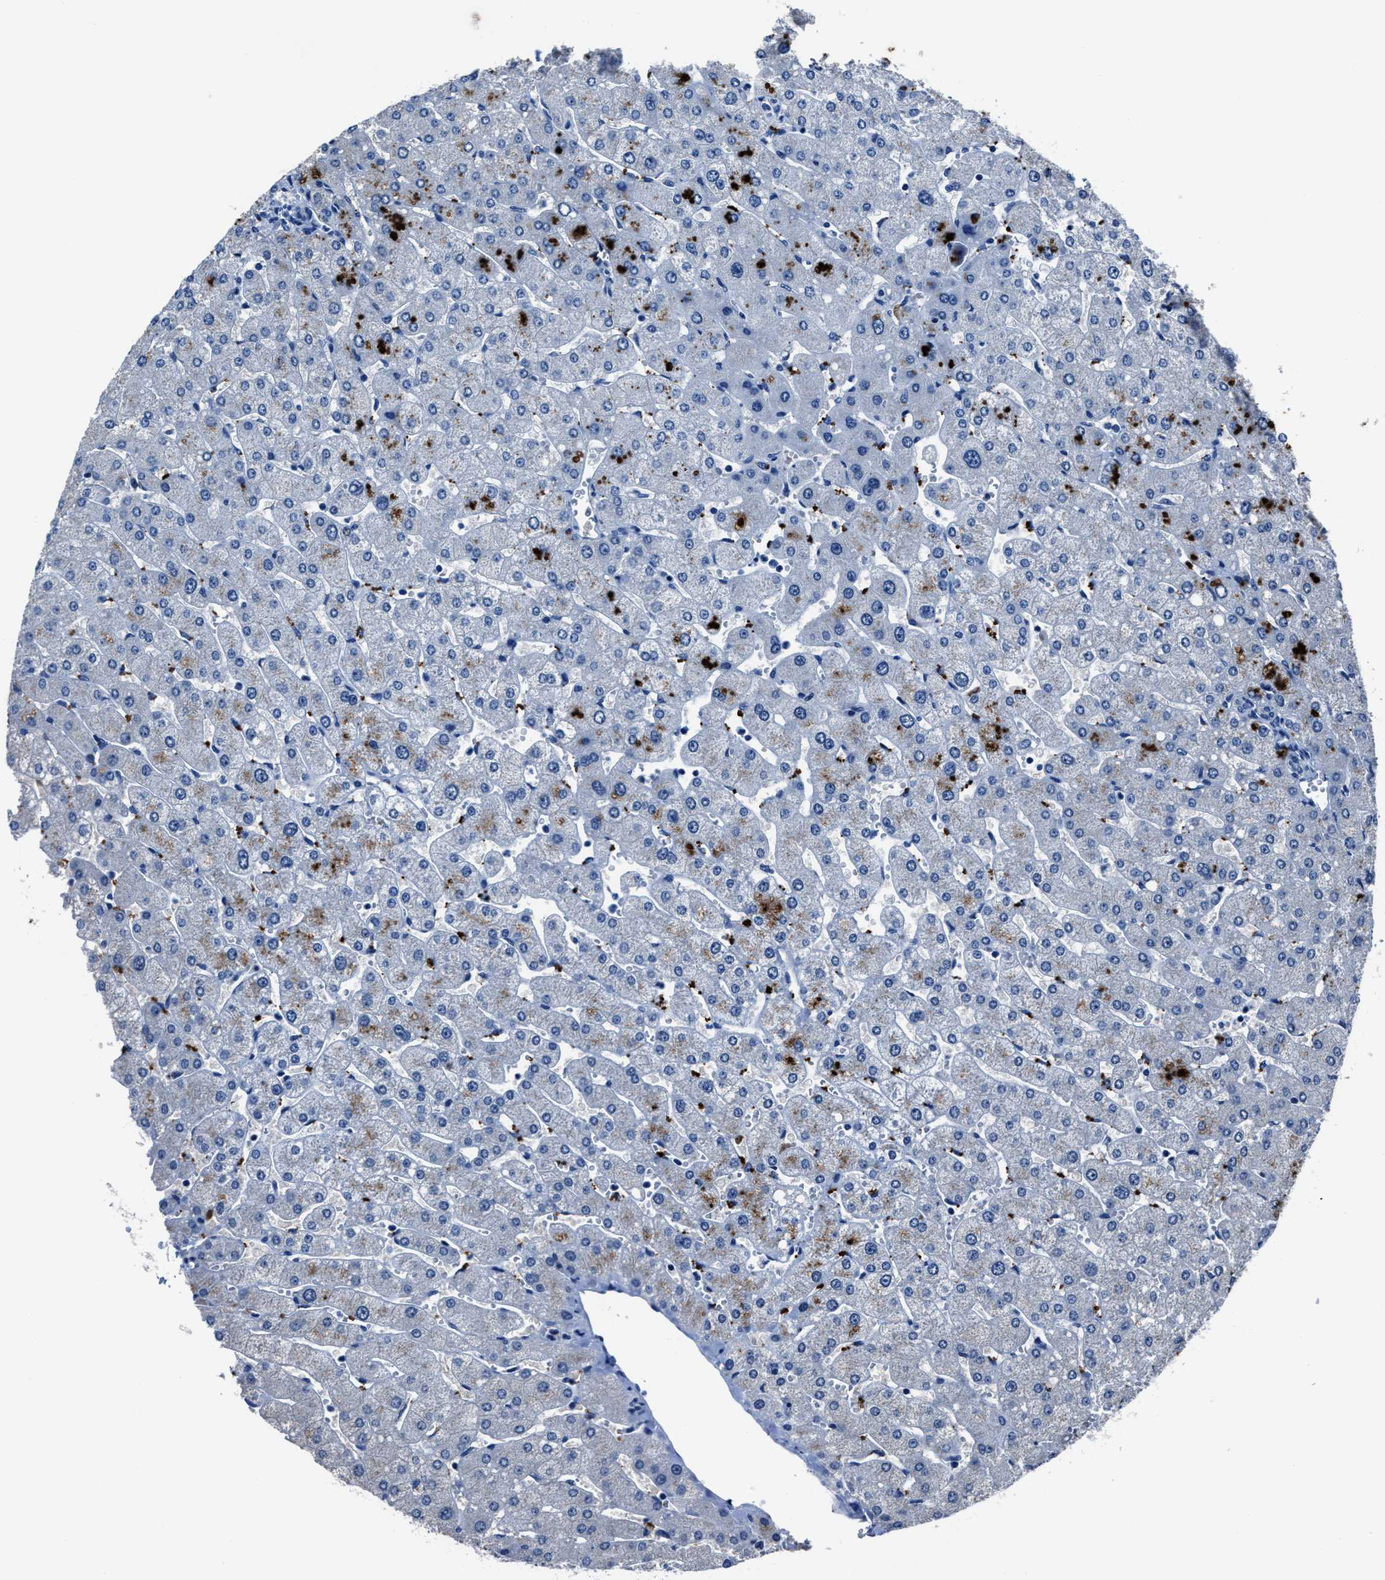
{"staining": {"intensity": "negative", "quantity": "none", "location": "none"}, "tissue": "liver", "cell_type": "Cholangiocytes", "image_type": "normal", "snomed": [{"axis": "morphology", "description": "Normal tissue, NOS"}, {"axis": "topography", "description": "Liver"}], "caption": "This photomicrograph is of unremarkable liver stained with IHC to label a protein in brown with the nuclei are counter-stained blue. There is no staining in cholangiocytes. (DAB (3,3'-diaminobenzidine) IHC with hematoxylin counter stain).", "gene": "NACAD", "patient": {"sex": "male", "age": 55}}